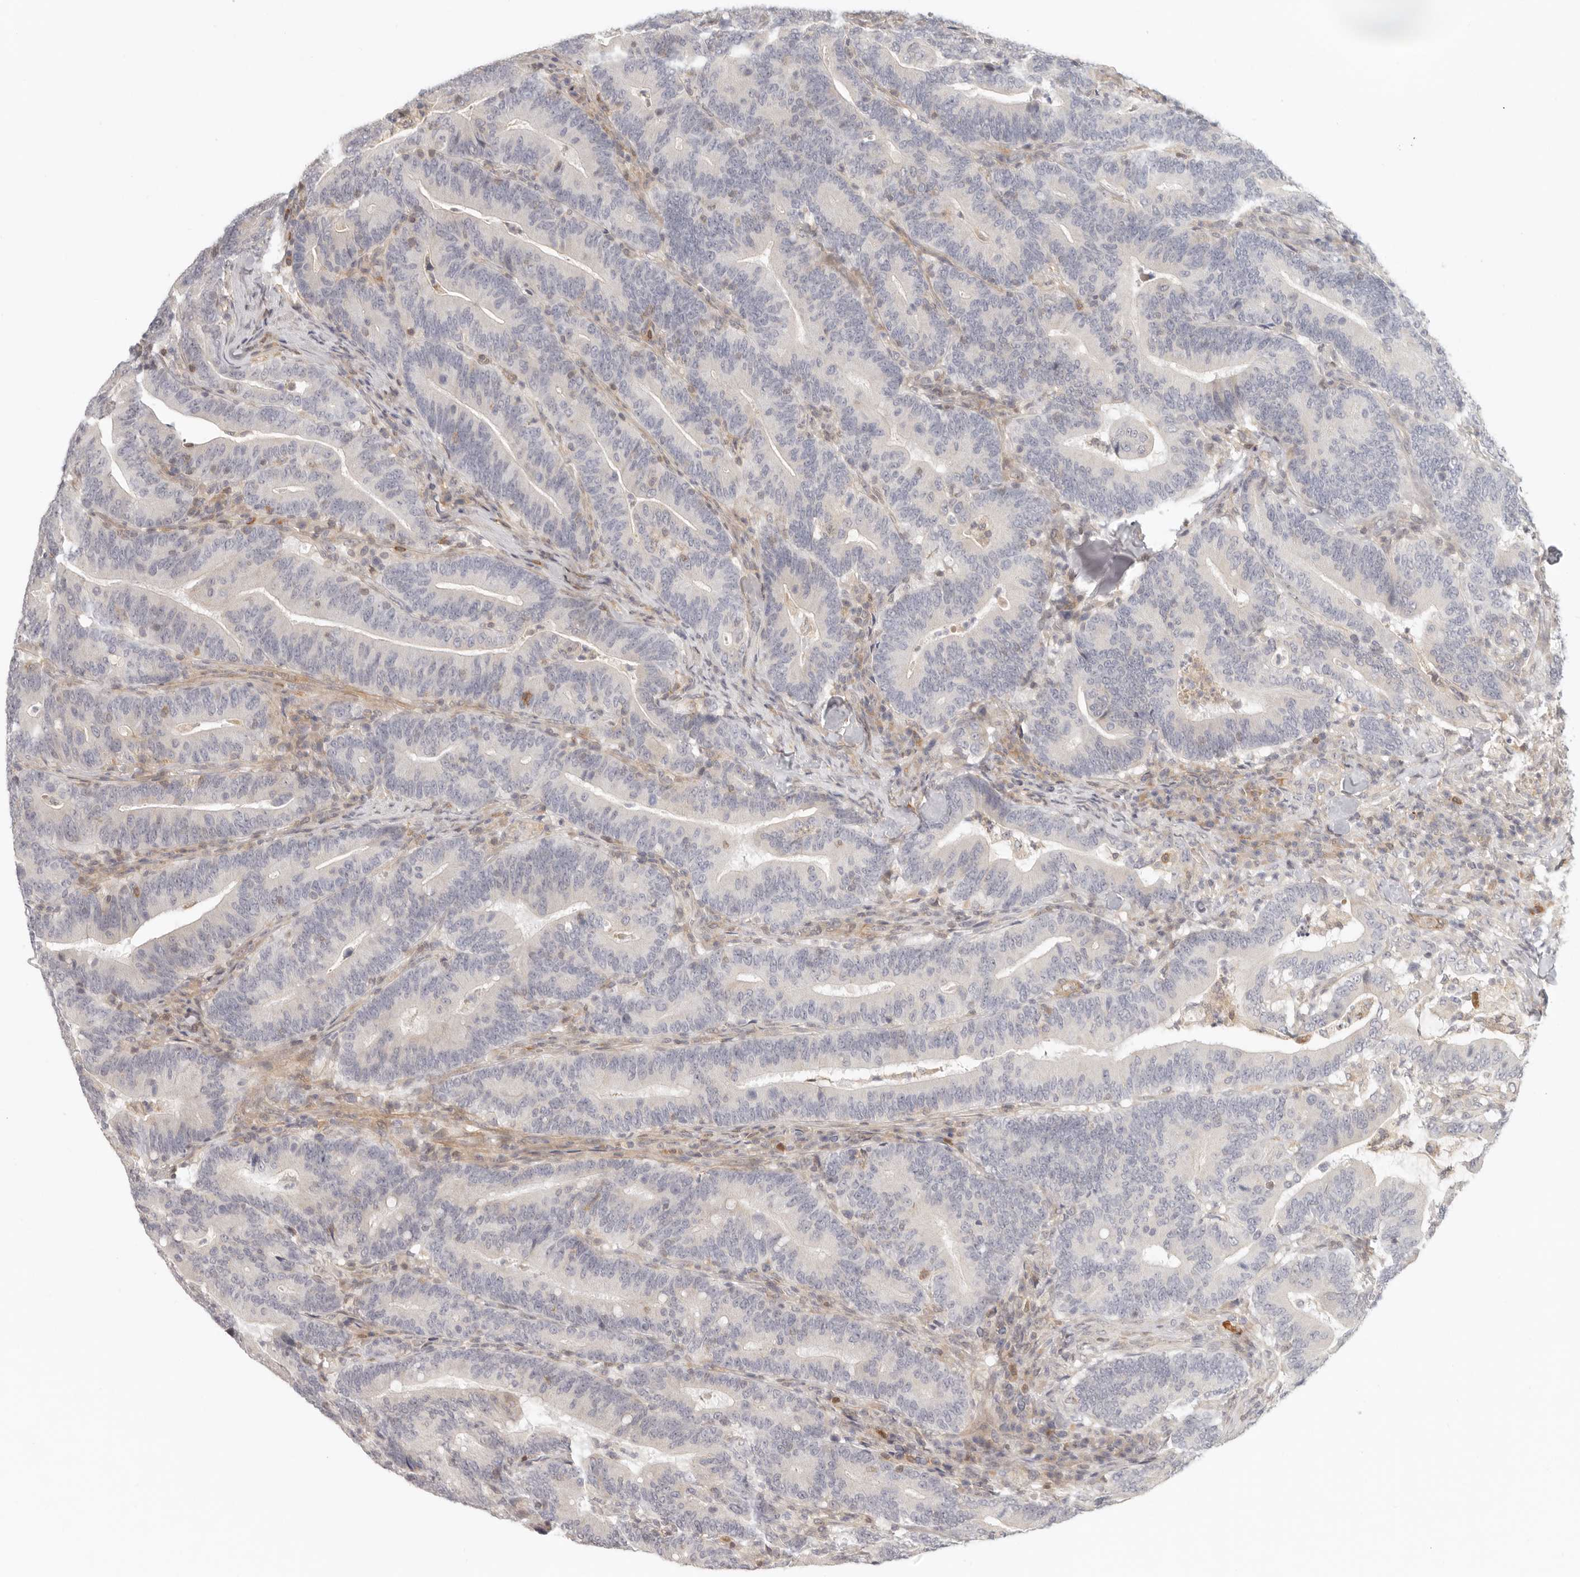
{"staining": {"intensity": "negative", "quantity": "none", "location": "none"}, "tissue": "colorectal cancer", "cell_type": "Tumor cells", "image_type": "cancer", "snomed": [{"axis": "morphology", "description": "Adenocarcinoma, NOS"}, {"axis": "topography", "description": "Colon"}], "caption": "Protein analysis of adenocarcinoma (colorectal) shows no significant positivity in tumor cells.", "gene": "AHDC1", "patient": {"sex": "female", "age": 66}}